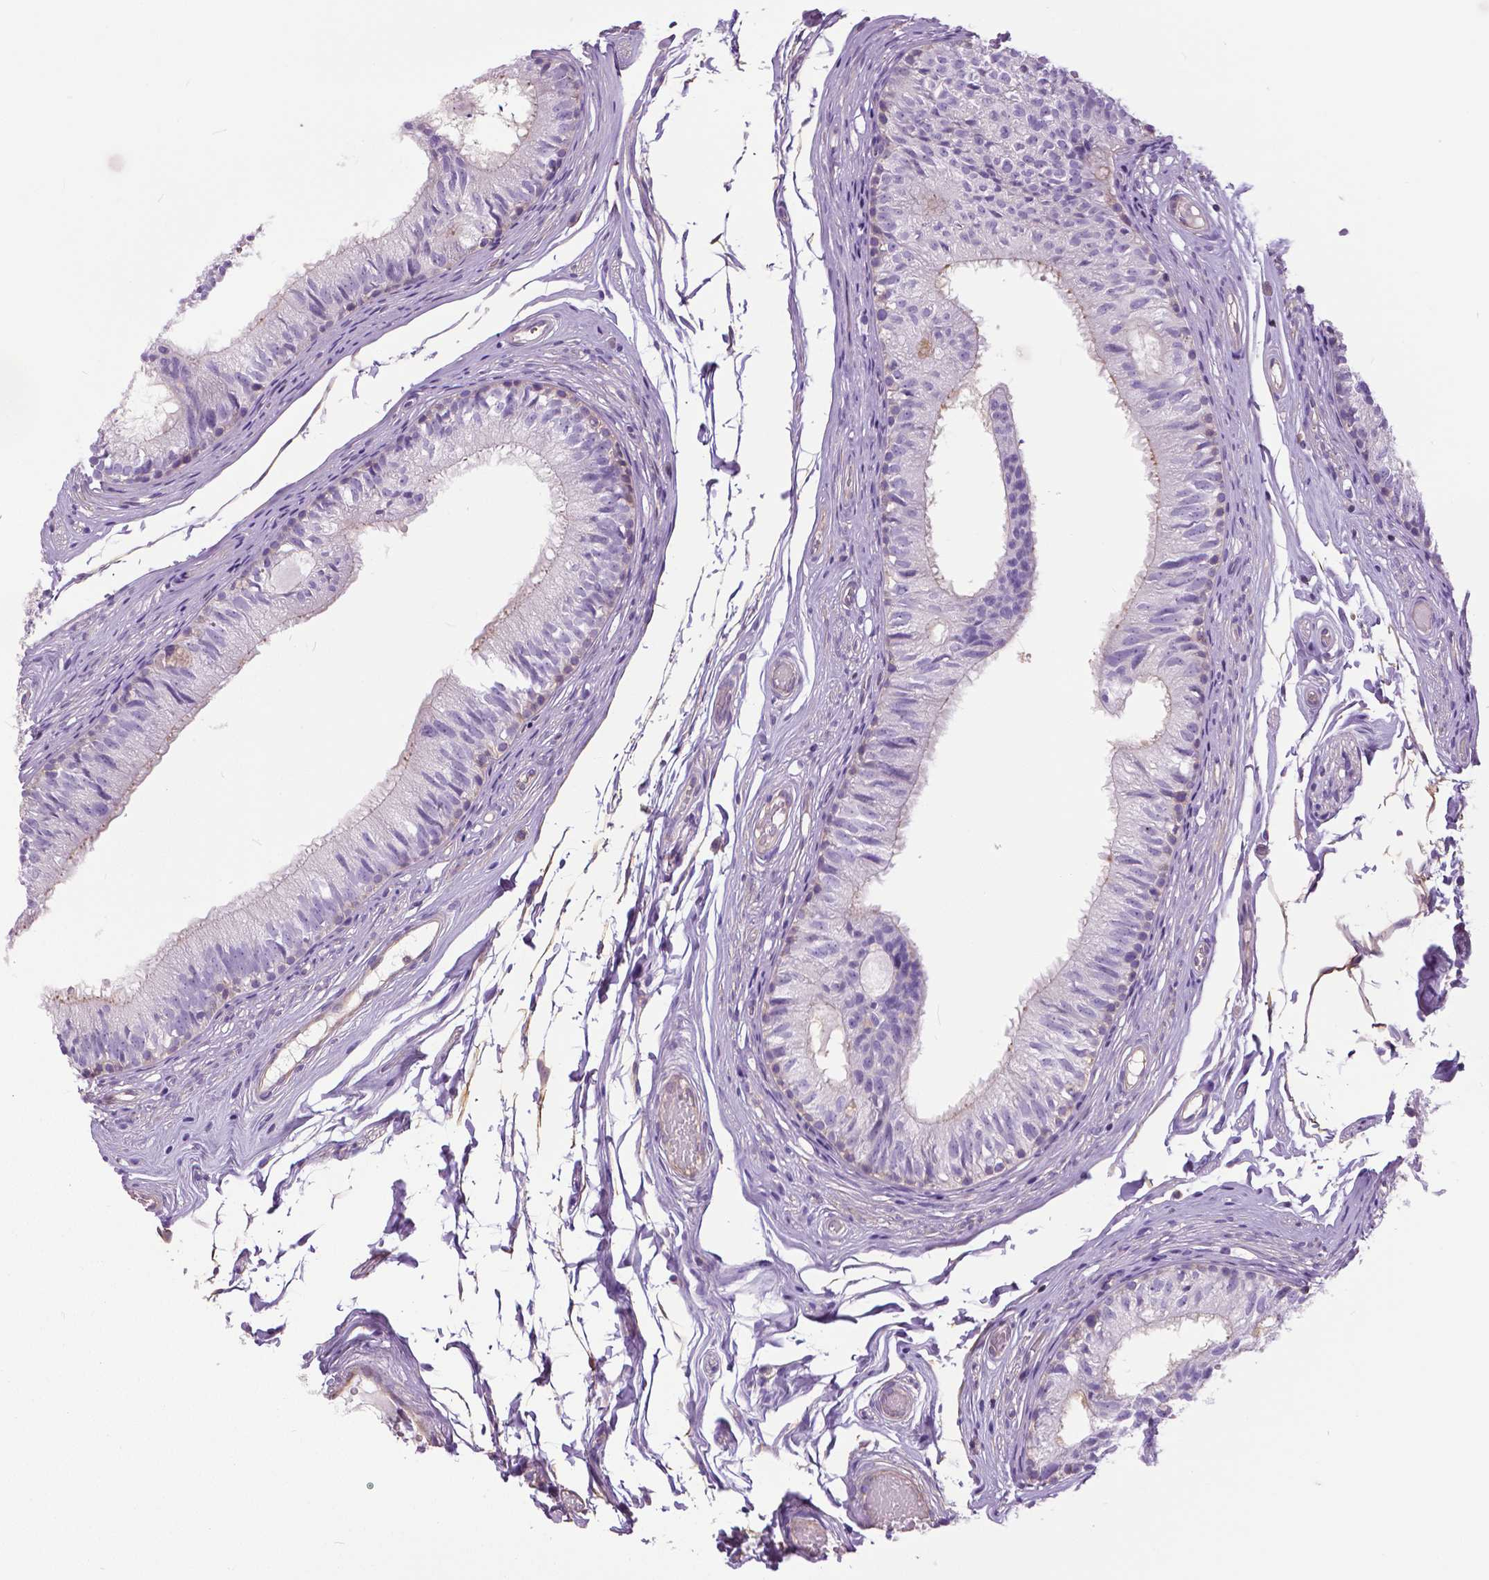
{"staining": {"intensity": "weak", "quantity": "<25%", "location": "cytoplasmic/membranous"}, "tissue": "epididymis", "cell_type": "Glandular cells", "image_type": "normal", "snomed": [{"axis": "morphology", "description": "Normal tissue, NOS"}, {"axis": "topography", "description": "Epididymis"}], "caption": "Epididymis was stained to show a protein in brown. There is no significant expression in glandular cells. (Immunohistochemistry (ihc), brightfield microscopy, high magnification).", "gene": "ANXA13", "patient": {"sex": "male", "age": 29}}